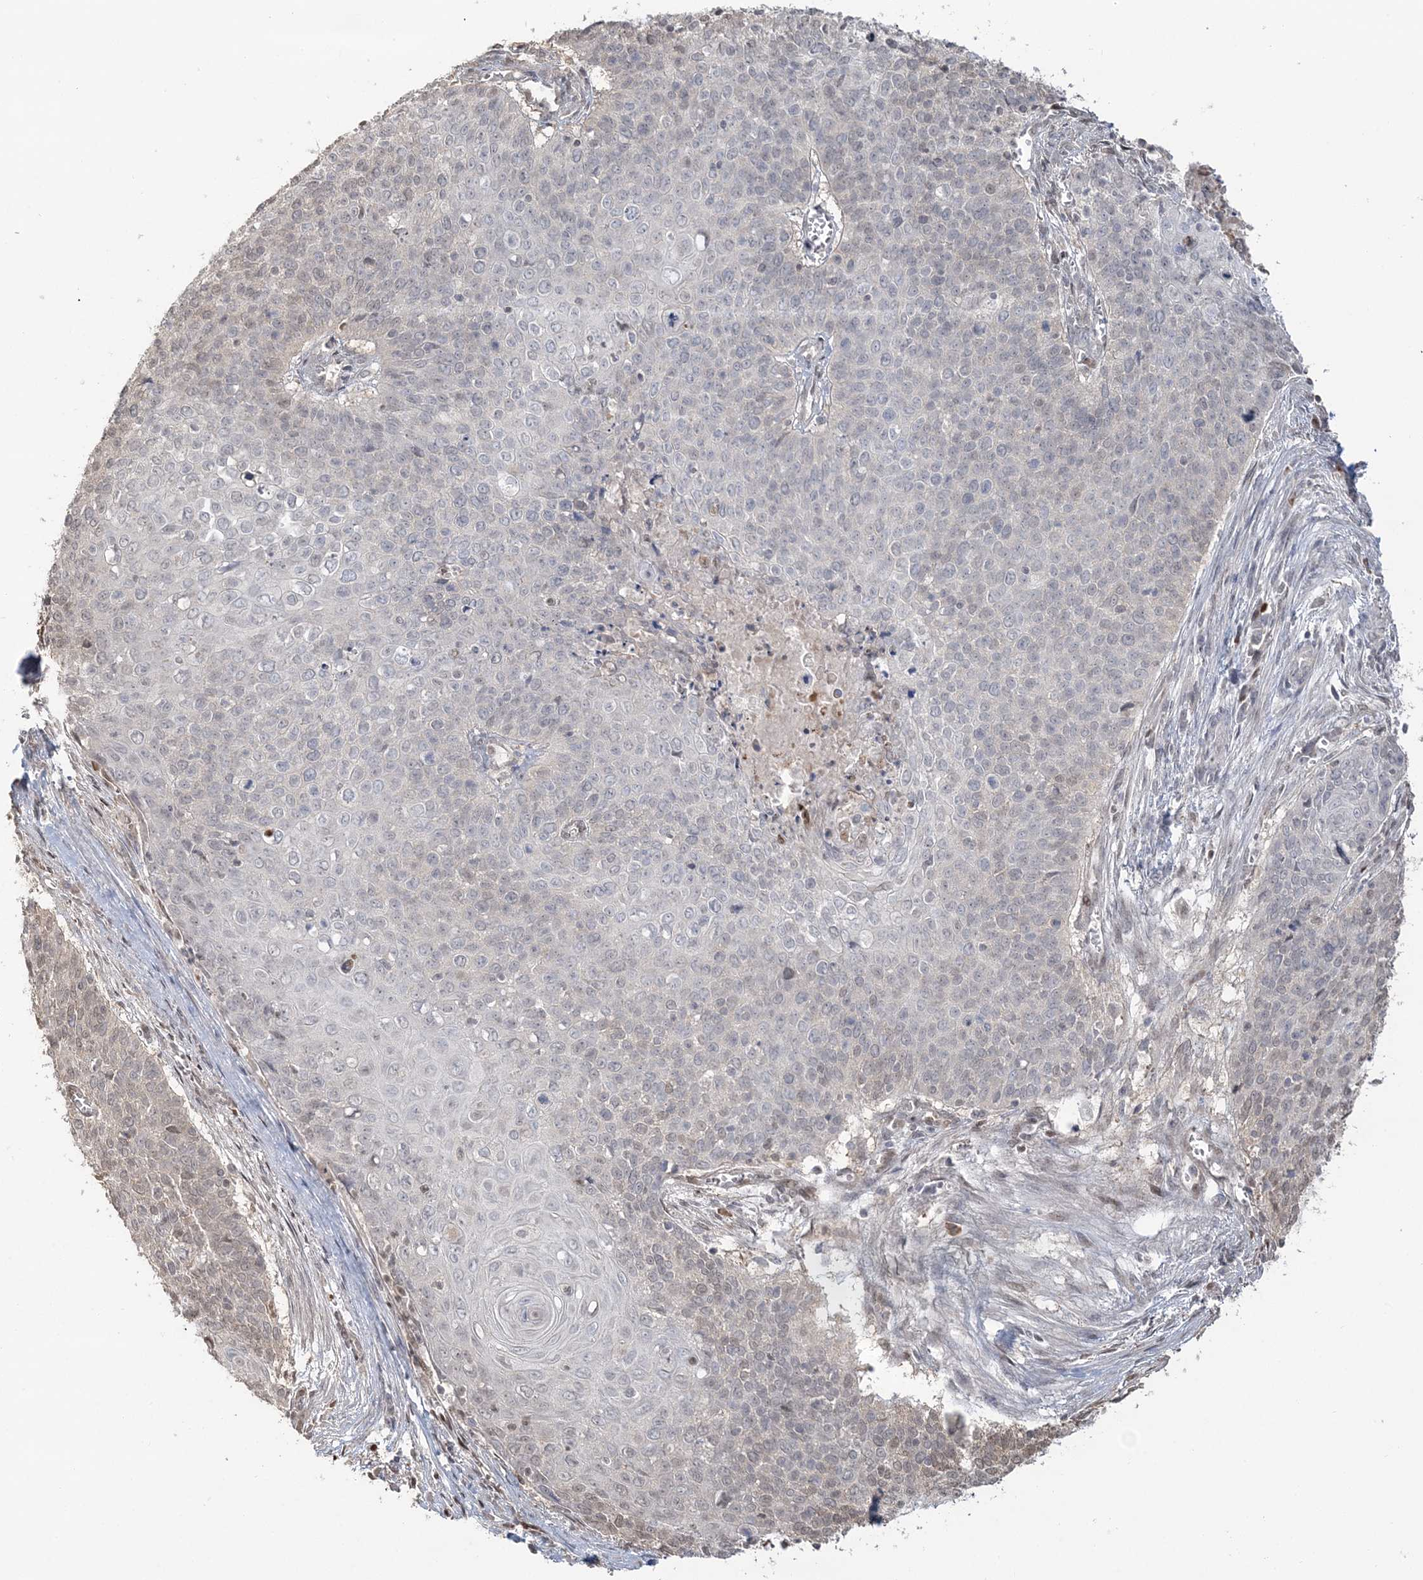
{"staining": {"intensity": "negative", "quantity": "none", "location": "none"}, "tissue": "cervical cancer", "cell_type": "Tumor cells", "image_type": "cancer", "snomed": [{"axis": "morphology", "description": "Squamous cell carcinoma, NOS"}, {"axis": "topography", "description": "Cervix"}], "caption": "Immunohistochemistry image of cervical cancer stained for a protein (brown), which shows no staining in tumor cells.", "gene": "SUMO2", "patient": {"sex": "female", "age": 39}}